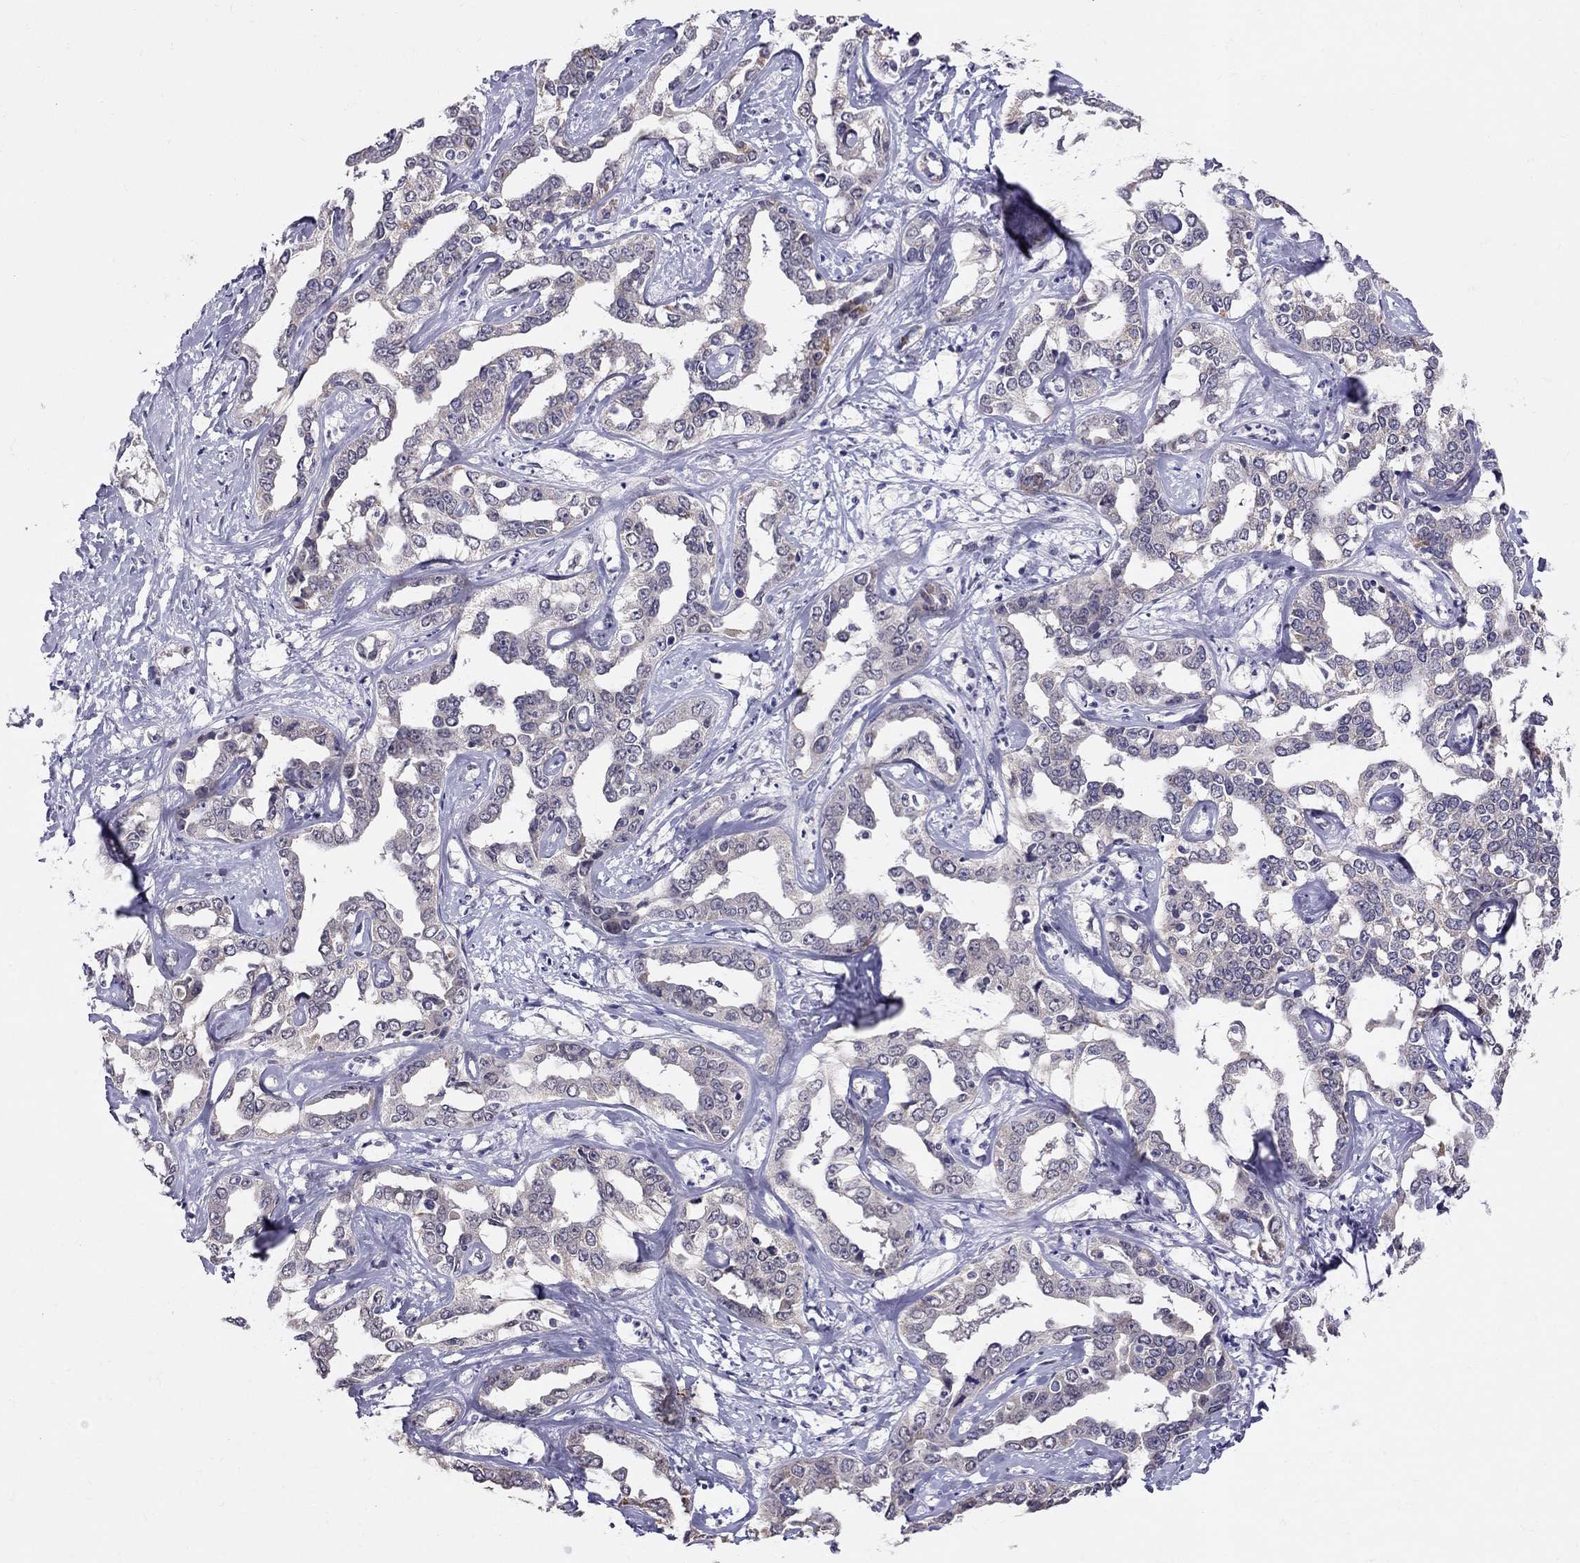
{"staining": {"intensity": "negative", "quantity": "none", "location": "none"}, "tissue": "liver cancer", "cell_type": "Tumor cells", "image_type": "cancer", "snomed": [{"axis": "morphology", "description": "Cholangiocarcinoma"}, {"axis": "topography", "description": "Liver"}], "caption": "Immunohistochemical staining of human liver cholangiocarcinoma demonstrates no significant expression in tumor cells. (Stains: DAB immunohistochemistry with hematoxylin counter stain, Microscopy: brightfield microscopy at high magnification).", "gene": "MYO3B", "patient": {"sex": "male", "age": 59}}